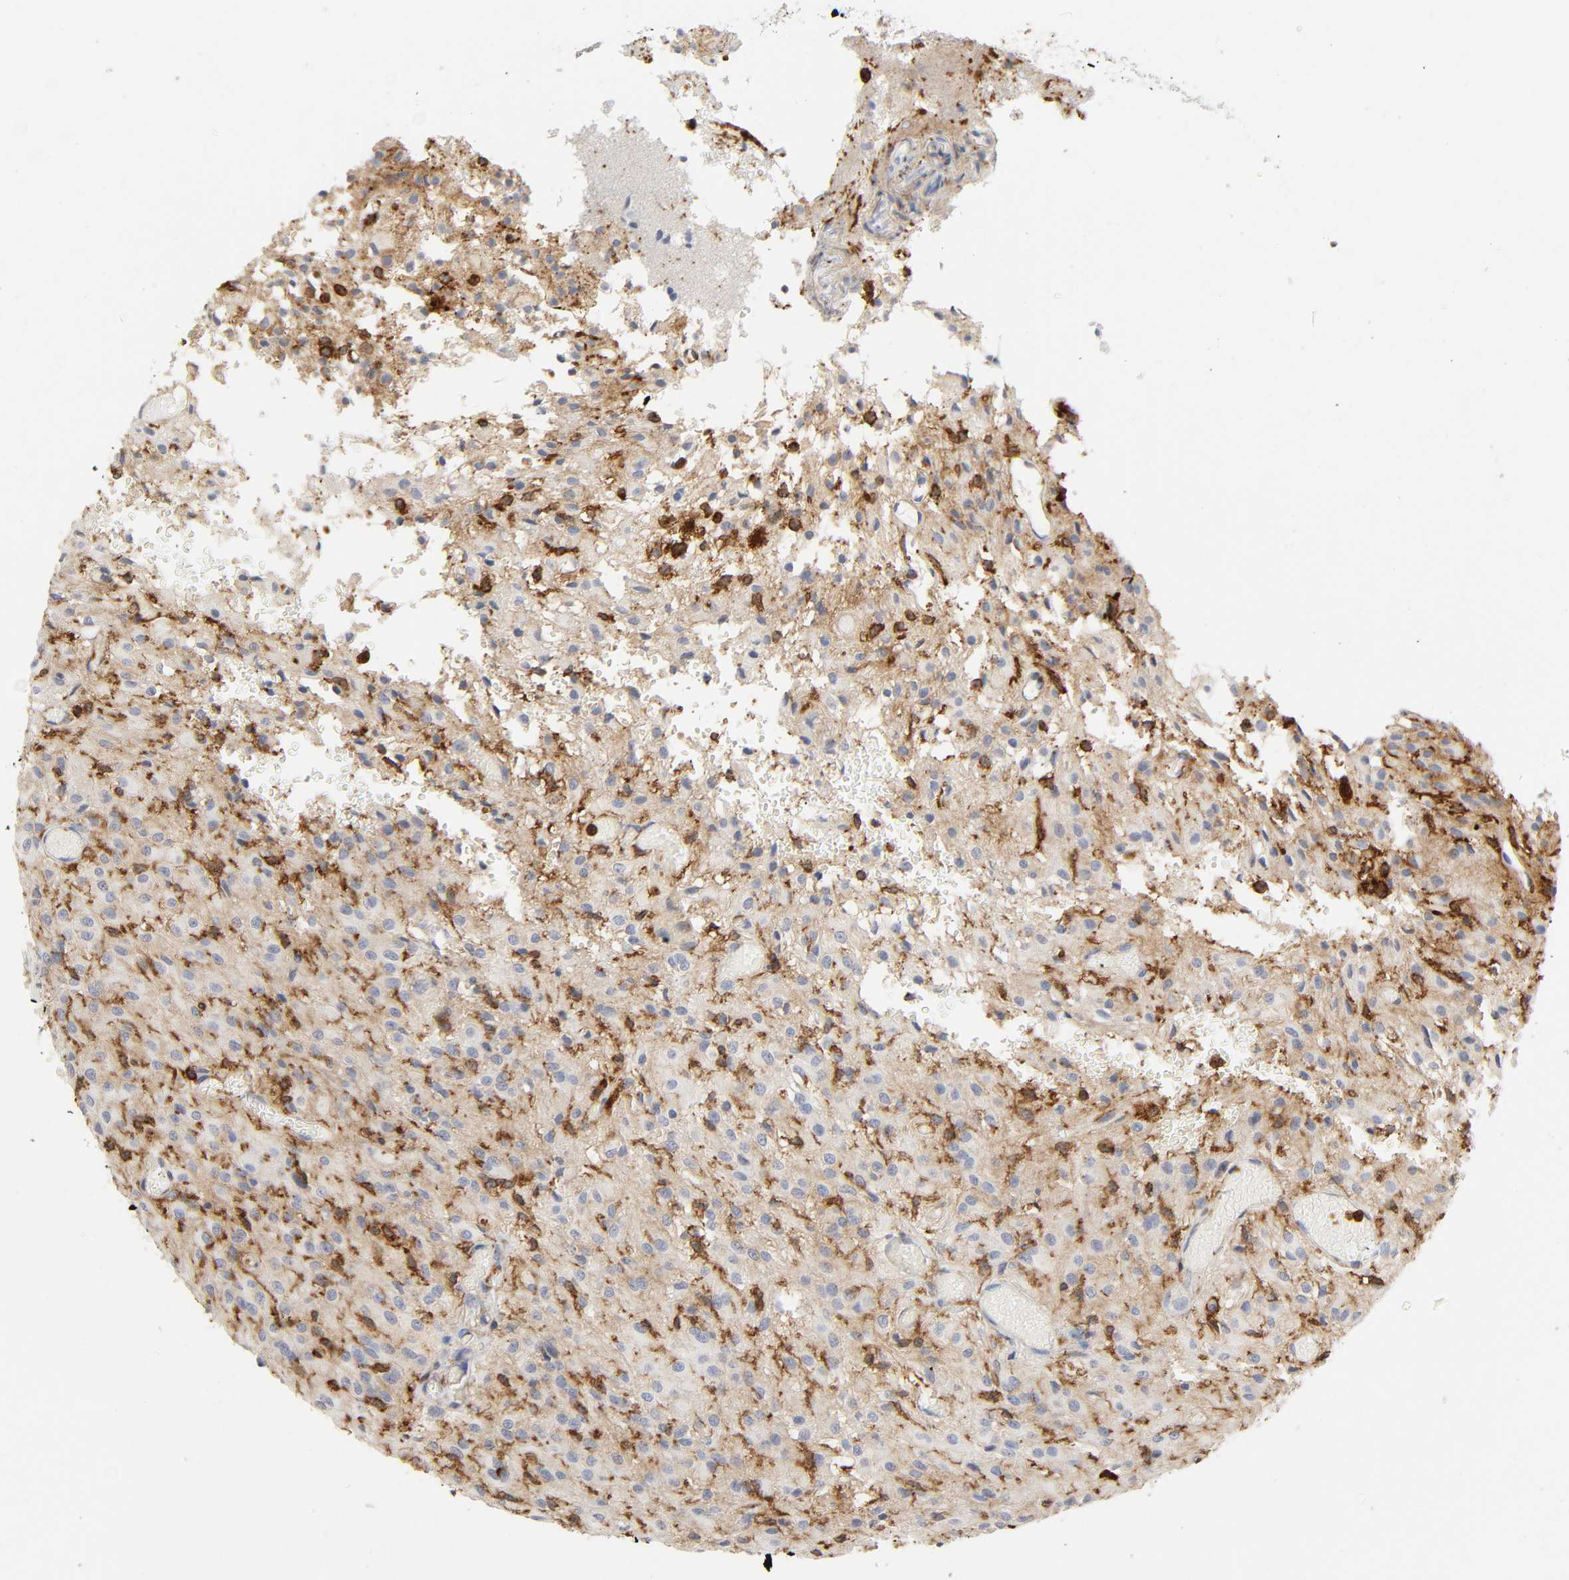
{"staining": {"intensity": "strong", "quantity": "<25%", "location": "cytoplasmic/membranous"}, "tissue": "glioma", "cell_type": "Tumor cells", "image_type": "cancer", "snomed": [{"axis": "morphology", "description": "Glioma, malignant, High grade"}, {"axis": "topography", "description": "Brain"}], "caption": "Protein staining of malignant high-grade glioma tissue exhibits strong cytoplasmic/membranous expression in about <25% of tumor cells.", "gene": "LYN", "patient": {"sex": "female", "age": 59}}